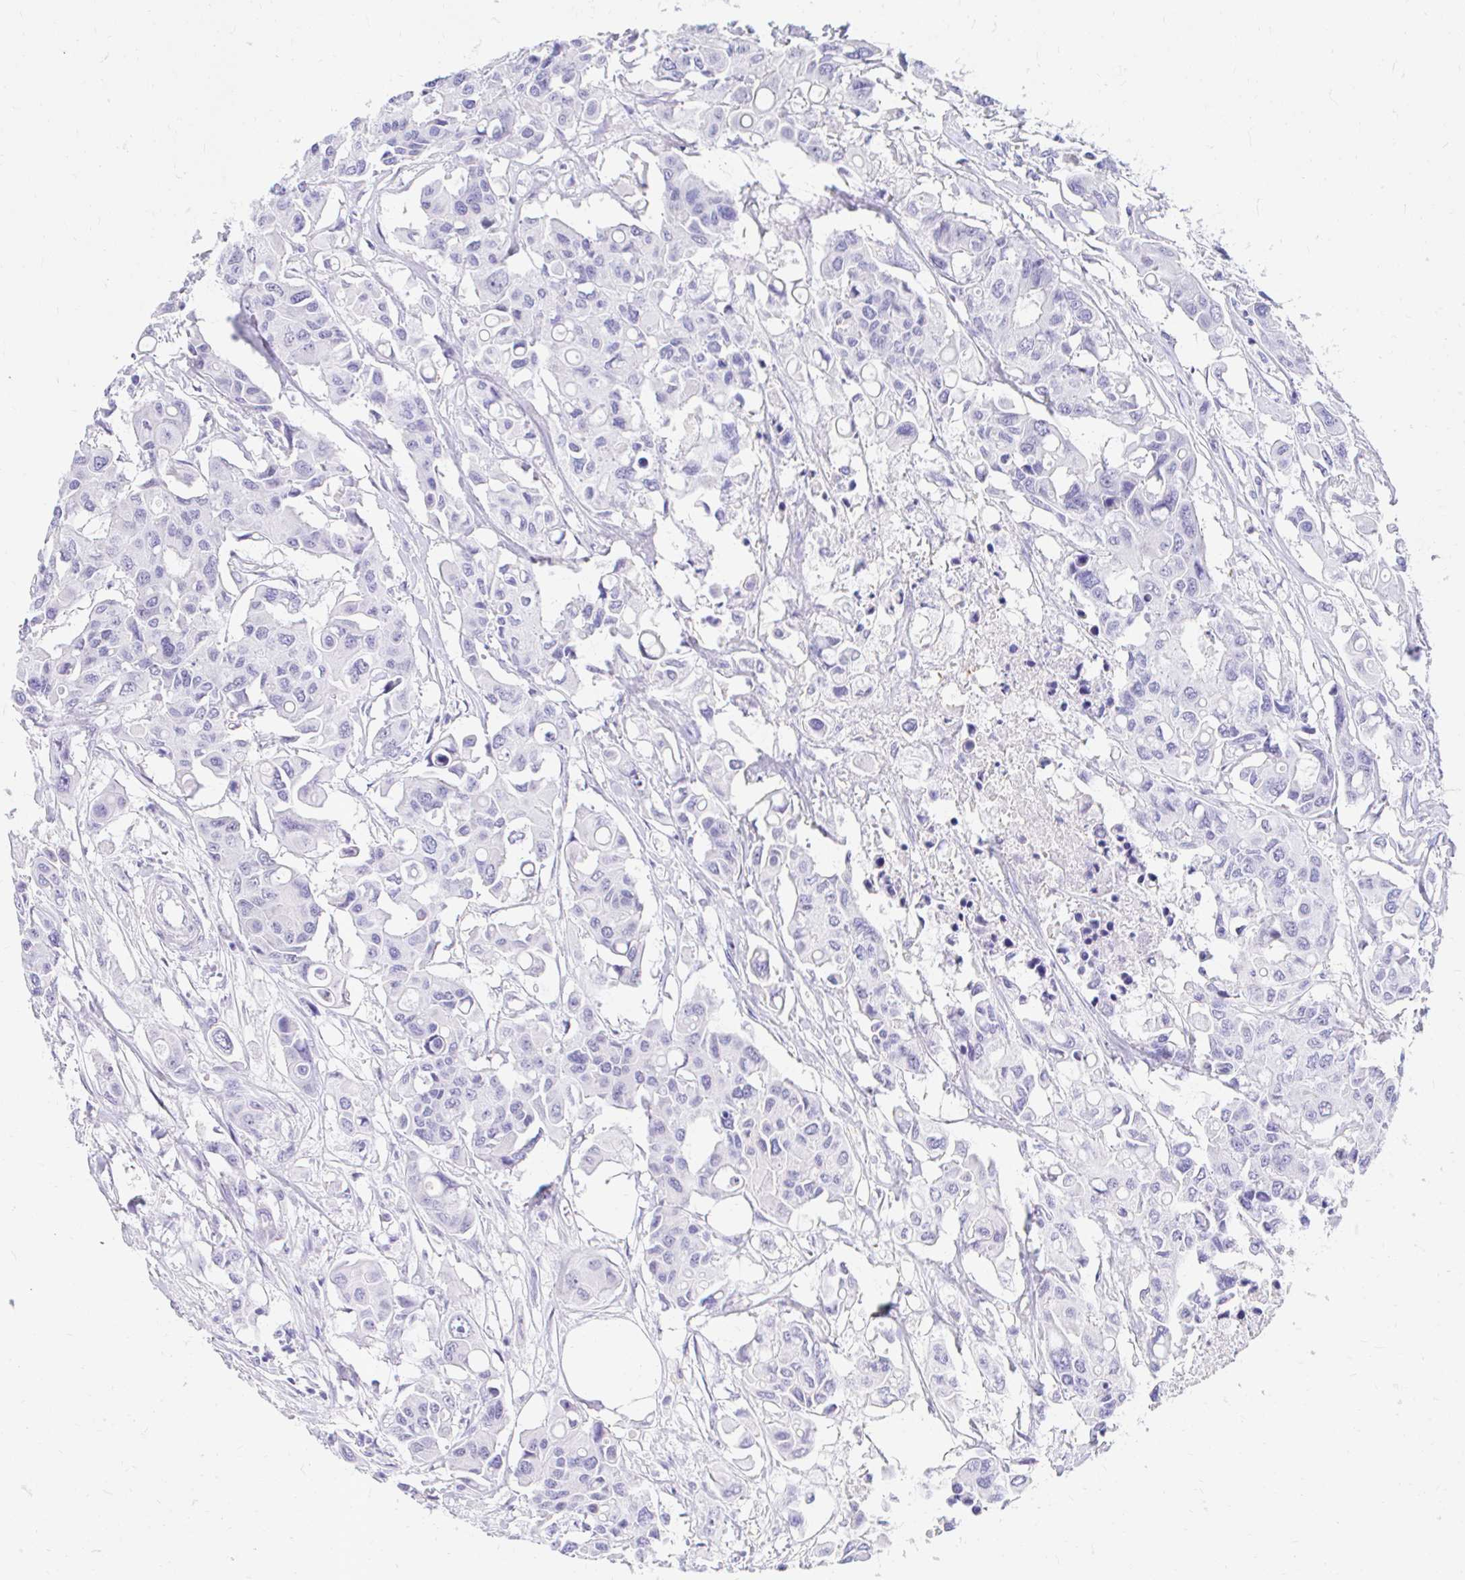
{"staining": {"intensity": "negative", "quantity": "none", "location": "none"}, "tissue": "colorectal cancer", "cell_type": "Tumor cells", "image_type": "cancer", "snomed": [{"axis": "morphology", "description": "Adenocarcinoma, NOS"}, {"axis": "topography", "description": "Colon"}], "caption": "An immunohistochemistry micrograph of colorectal adenocarcinoma is shown. There is no staining in tumor cells of colorectal adenocarcinoma.", "gene": "FATE1", "patient": {"sex": "male", "age": 77}}